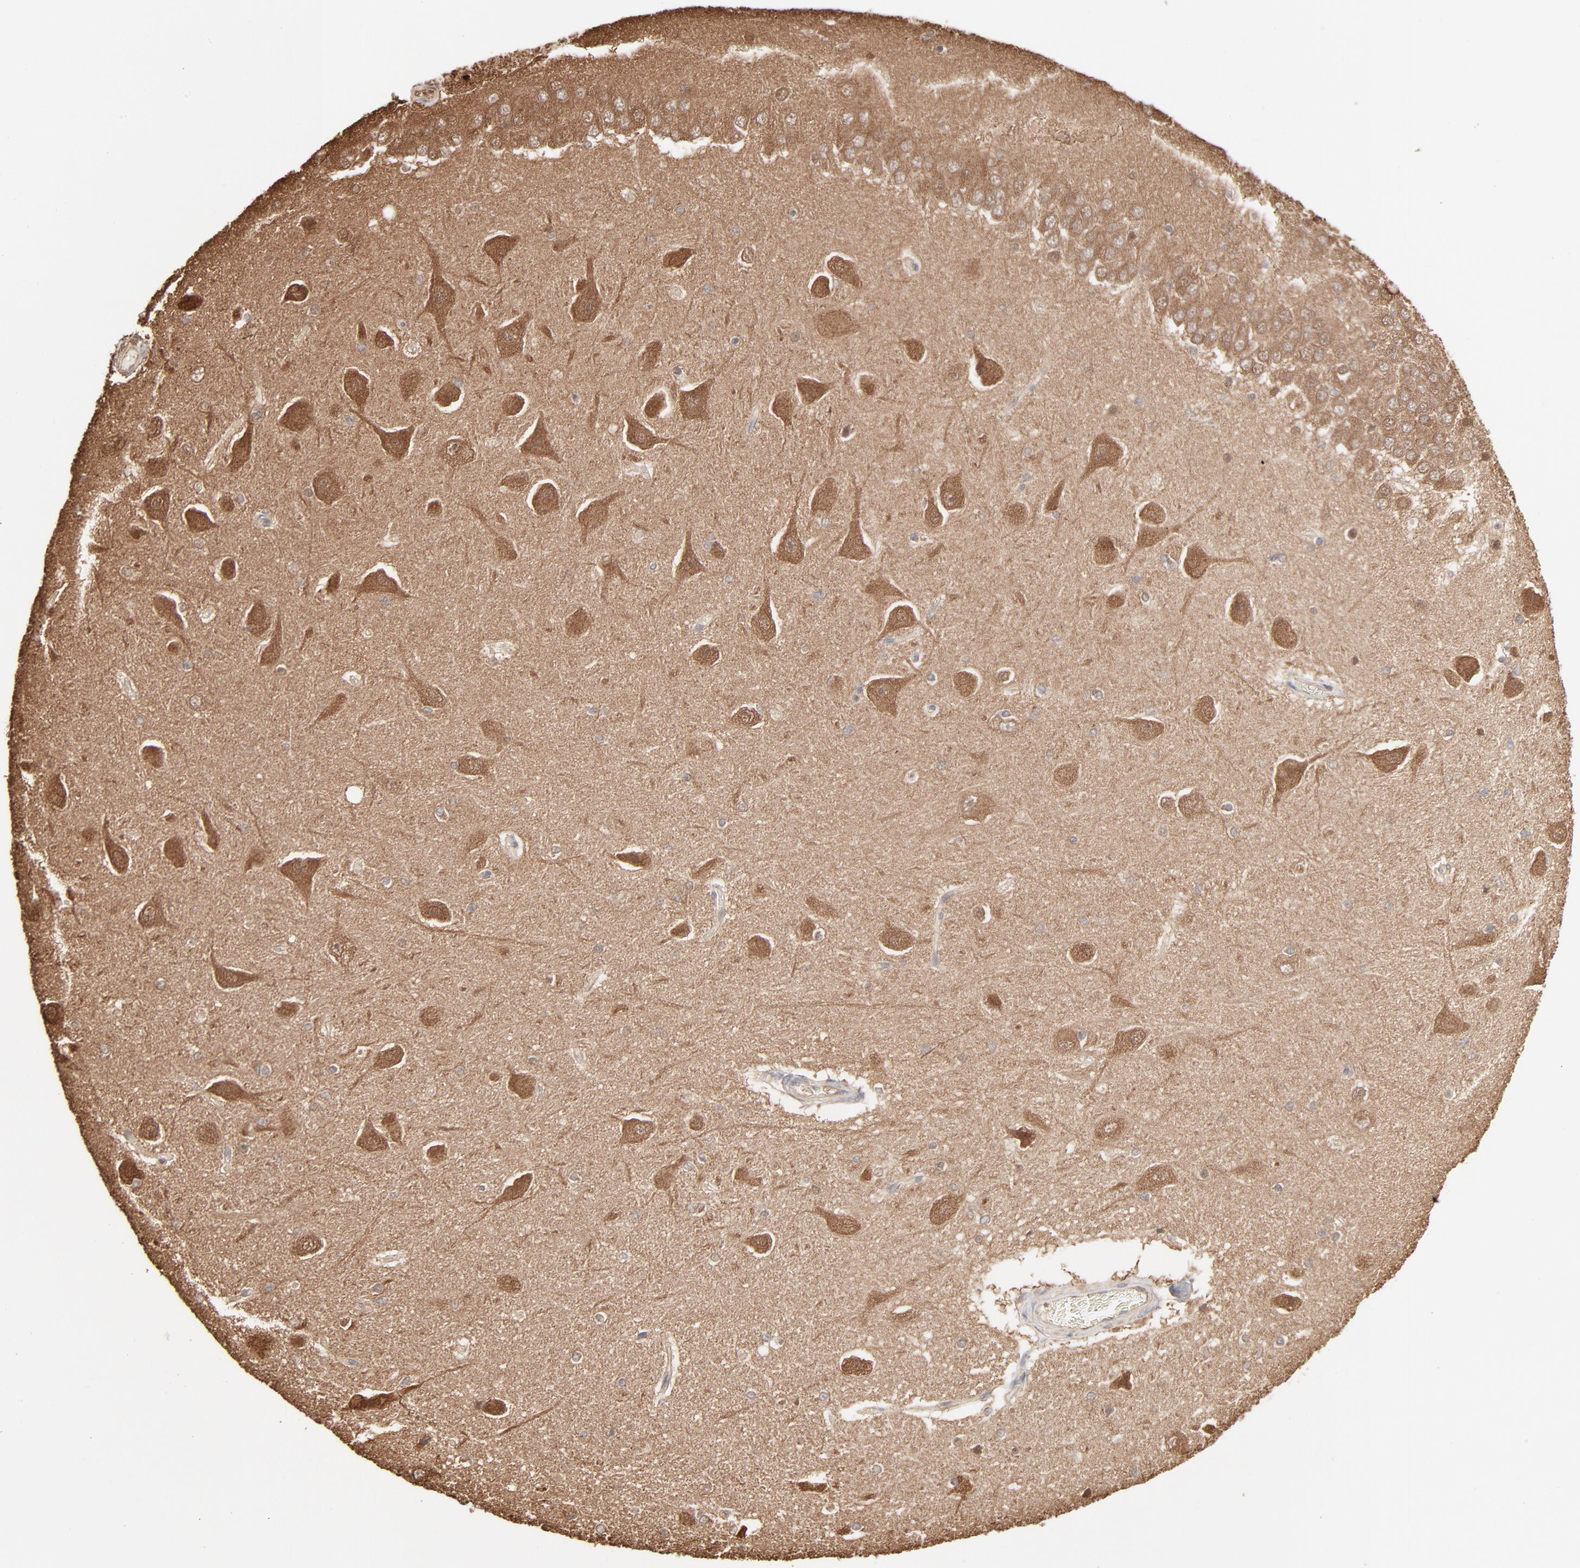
{"staining": {"intensity": "moderate", "quantity": "25%-75%", "location": "cytoplasmic/membranous"}, "tissue": "hippocampus", "cell_type": "Glial cells", "image_type": "normal", "snomed": [{"axis": "morphology", "description": "Normal tissue, NOS"}, {"axis": "topography", "description": "Hippocampus"}], "caption": "Protein staining of benign hippocampus displays moderate cytoplasmic/membranous expression in approximately 25%-75% of glial cells.", "gene": "PPP2CA", "patient": {"sex": "female", "age": 54}}